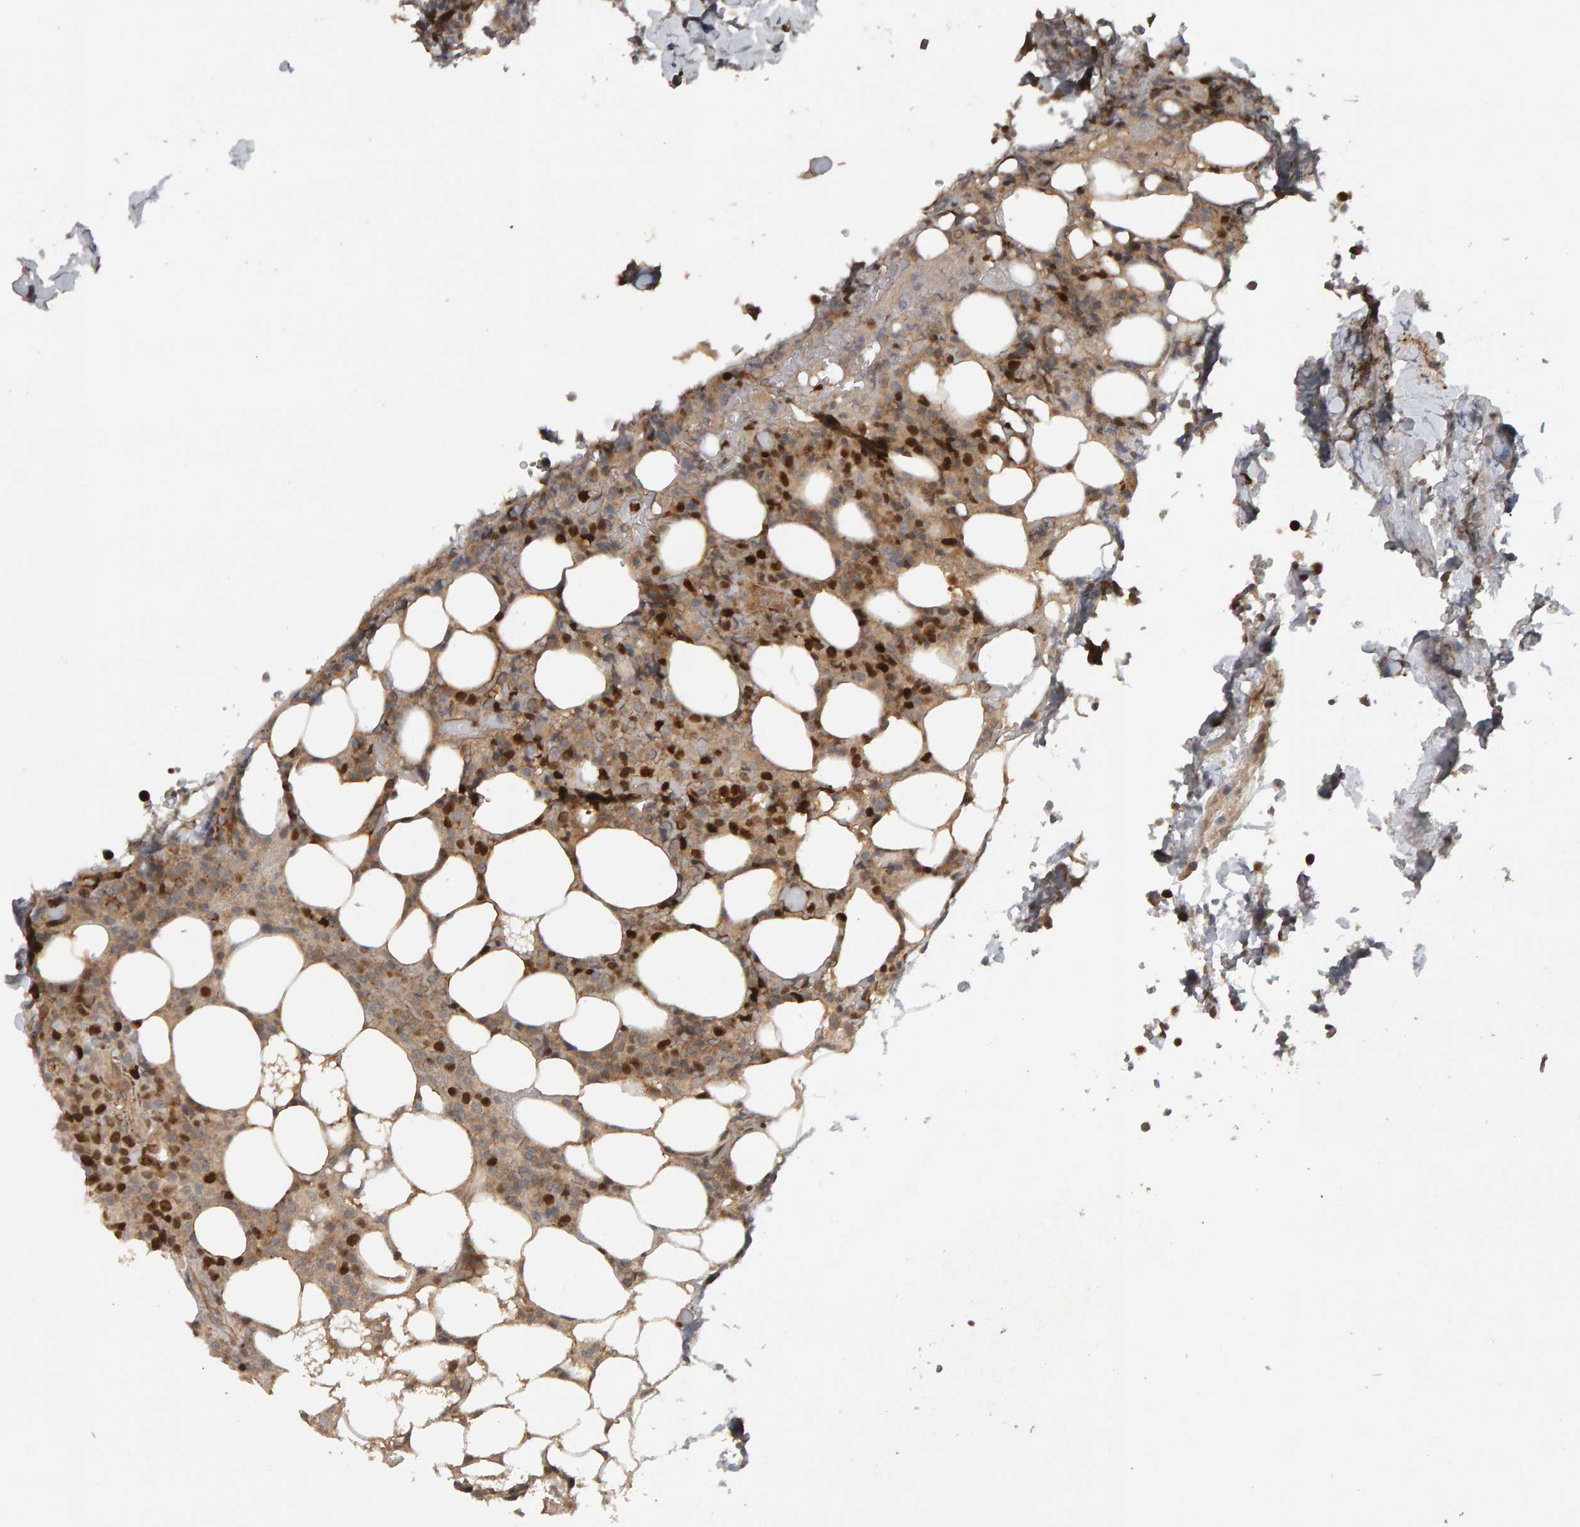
{"staining": {"intensity": "strong", "quantity": "25%-75%", "location": "nuclear"}, "tissue": "lymphoma", "cell_type": "Tumor cells", "image_type": "cancer", "snomed": [{"axis": "morphology", "description": "Malignant lymphoma, non-Hodgkin's type, High grade"}, {"axis": "topography", "description": "Lymph node"}], "caption": "Immunohistochemistry photomicrograph of malignant lymphoma, non-Hodgkin's type (high-grade) stained for a protein (brown), which reveals high levels of strong nuclear staining in approximately 25%-75% of tumor cells.", "gene": "CDCA5", "patient": {"sex": "male", "age": 13}}